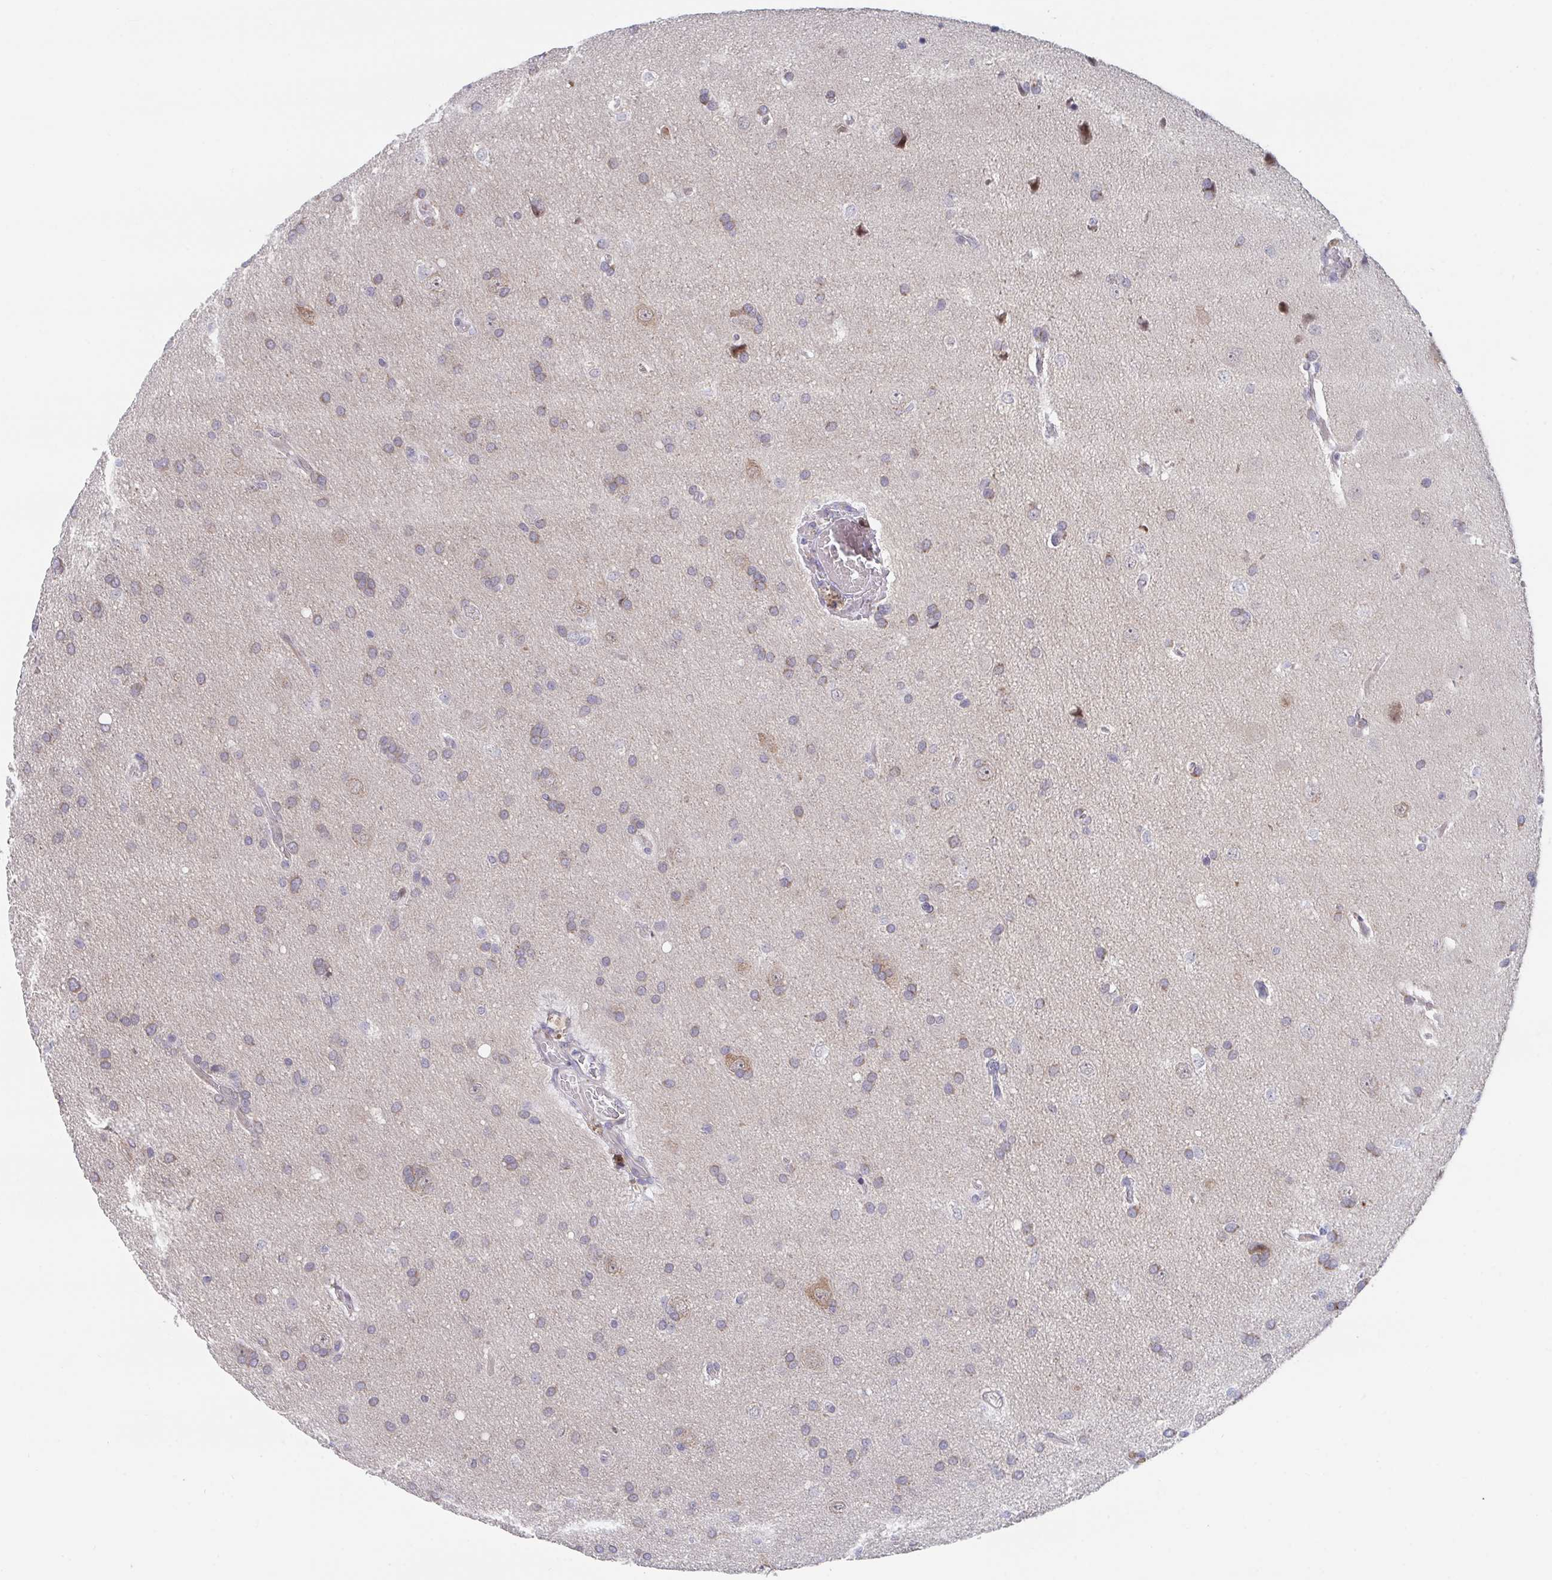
{"staining": {"intensity": "negative", "quantity": "none", "location": "none"}, "tissue": "glioma", "cell_type": "Tumor cells", "image_type": "cancer", "snomed": [{"axis": "morphology", "description": "Glioma, malignant, Low grade"}, {"axis": "topography", "description": "Brain"}], "caption": "Tumor cells show no significant staining in malignant glioma (low-grade). (DAB (3,3'-diaminobenzidine) immunohistochemistry (IHC) visualized using brightfield microscopy, high magnification).", "gene": "FAM156B", "patient": {"sex": "female", "age": 54}}